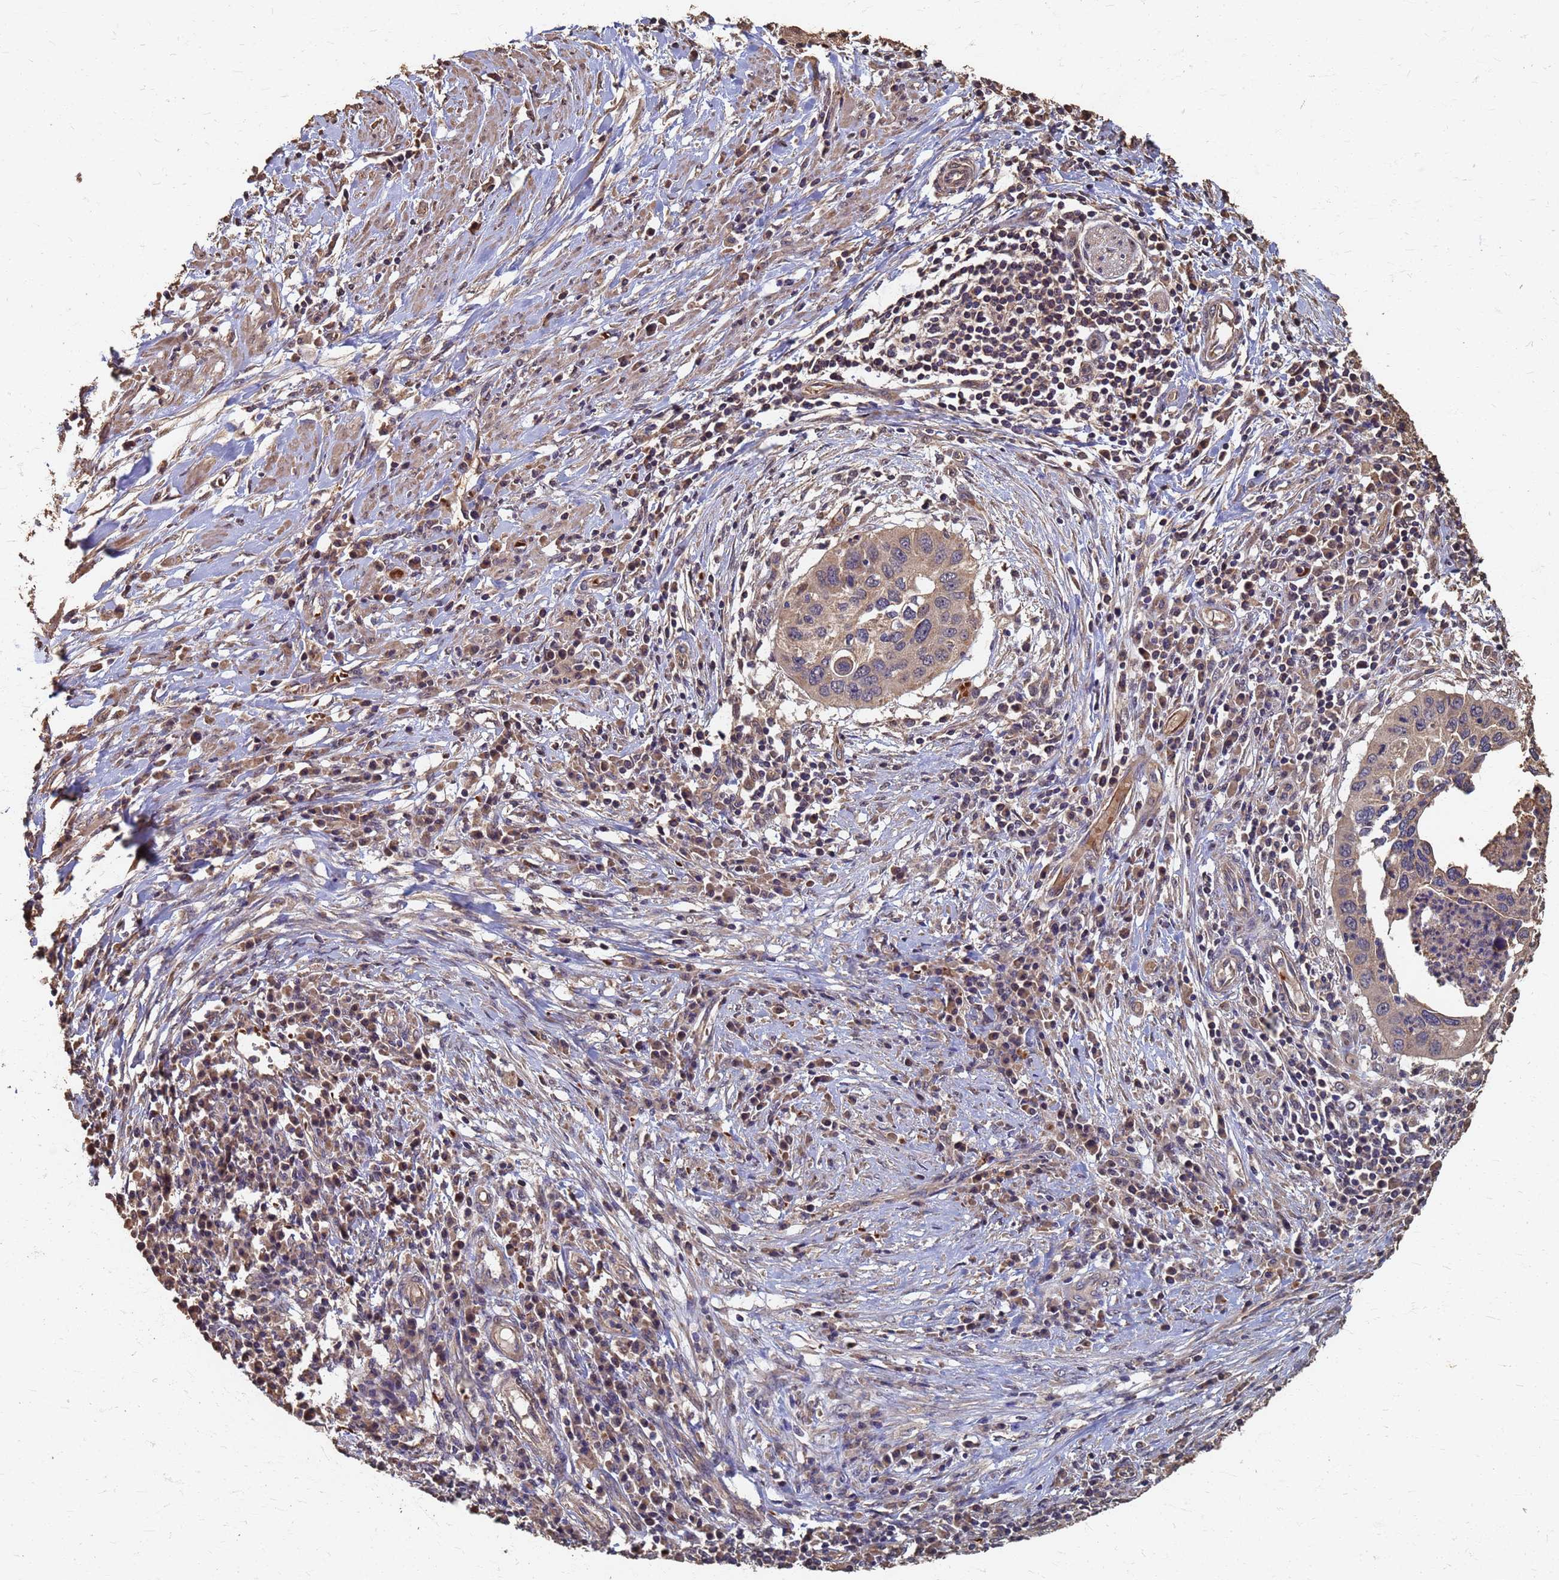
{"staining": {"intensity": "weak", "quantity": ">75%", "location": "cytoplasmic/membranous"}, "tissue": "cervical cancer", "cell_type": "Tumor cells", "image_type": "cancer", "snomed": [{"axis": "morphology", "description": "Squamous cell carcinoma, NOS"}, {"axis": "topography", "description": "Cervix"}], "caption": "A low amount of weak cytoplasmic/membranous positivity is appreciated in about >75% of tumor cells in squamous cell carcinoma (cervical) tissue. Nuclei are stained in blue.", "gene": "DPH5", "patient": {"sex": "female", "age": 38}}